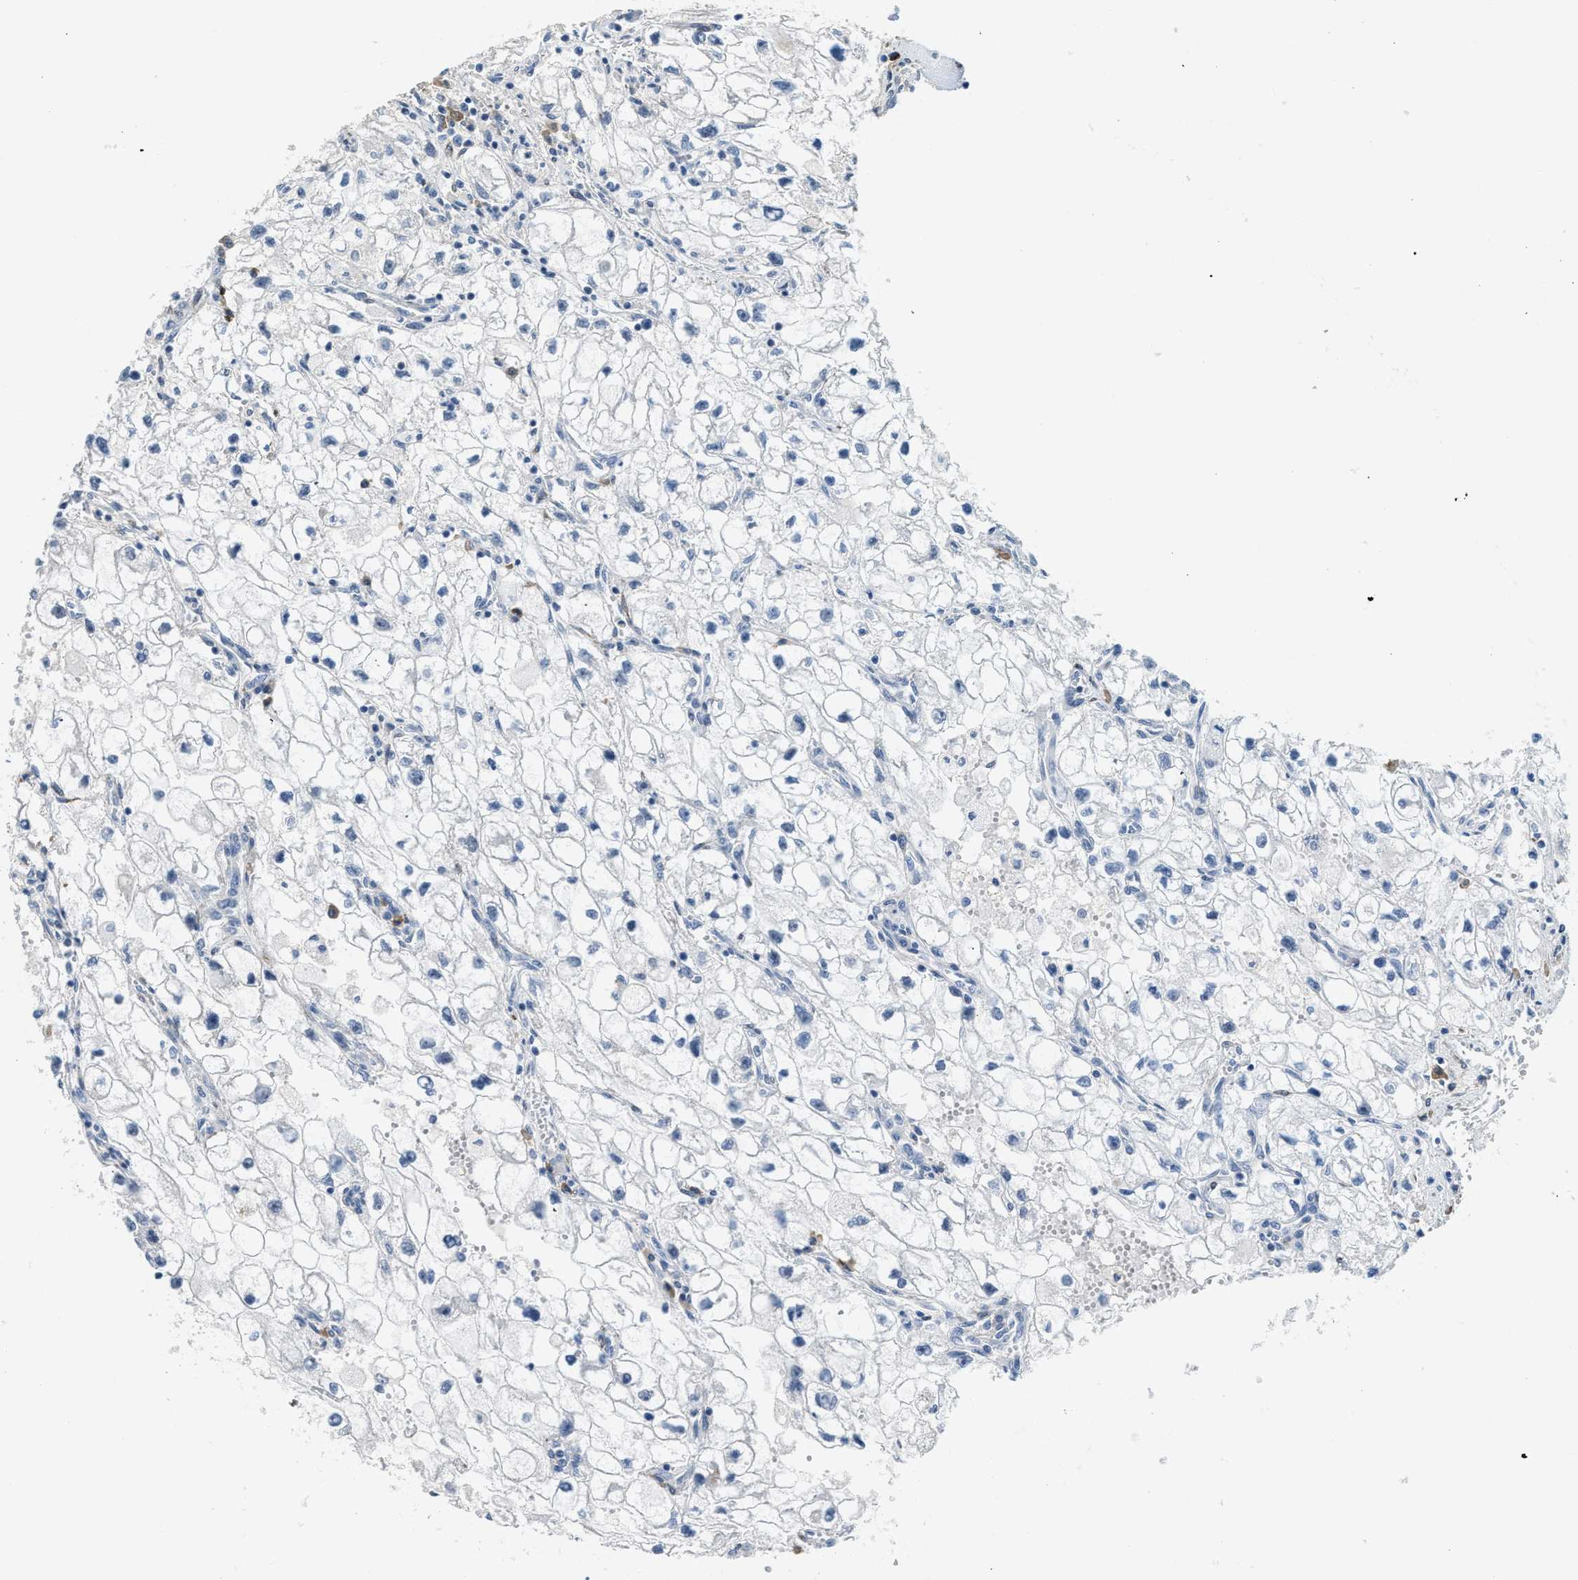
{"staining": {"intensity": "negative", "quantity": "none", "location": "none"}, "tissue": "renal cancer", "cell_type": "Tumor cells", "image_type": "cancer", "snomed": [{"axis": "morphology", "description": "Adenocarcinoma, NOS"}, {"axis": "topography", "description": "Kidney"}], "caption": "Human renal cancer stained for a protein using immunohistochemistry displays no staining in tumor cells.", "gene": "TMEM154", "patient": {"sex": "female", "age": 70}}